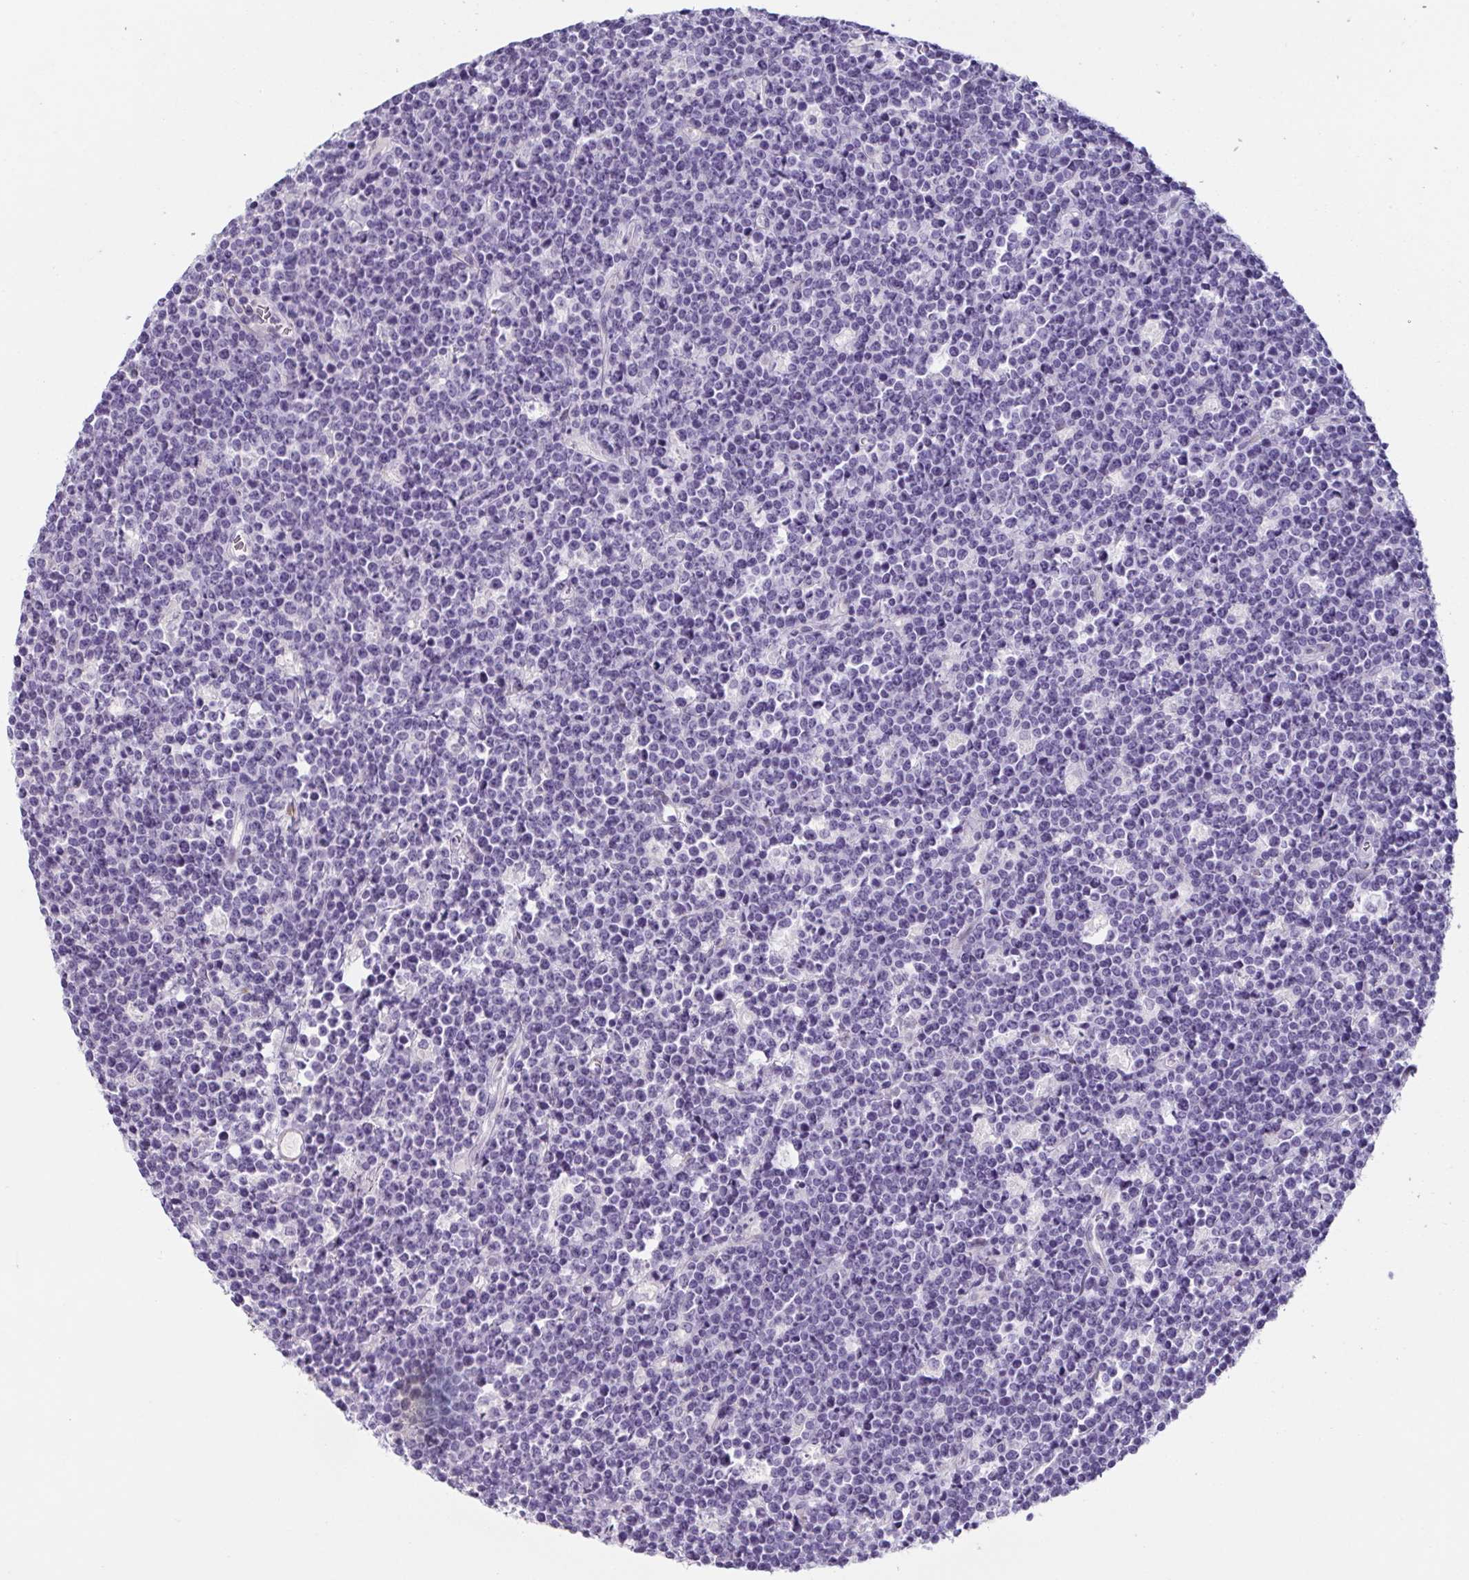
{"staining": {"intensity": "negative", "quantity": "none", "location": "none"}, "tissue": "lymphoma", "cell_type": "Tumor cells", "image_type": "cancer", "snomed": [{"axis": "morphology", "description": "Malignant lymphoma, non-Hodgkin's type, High grade"}, {"axis": "topography", "description": "Ovary"}], "caption": "A histopathology image of lymphoma stained for a protein displays no brown staining in tumor cells.", "gene": "OR5P3", "patient": {"sex": "female", "age": 56}}